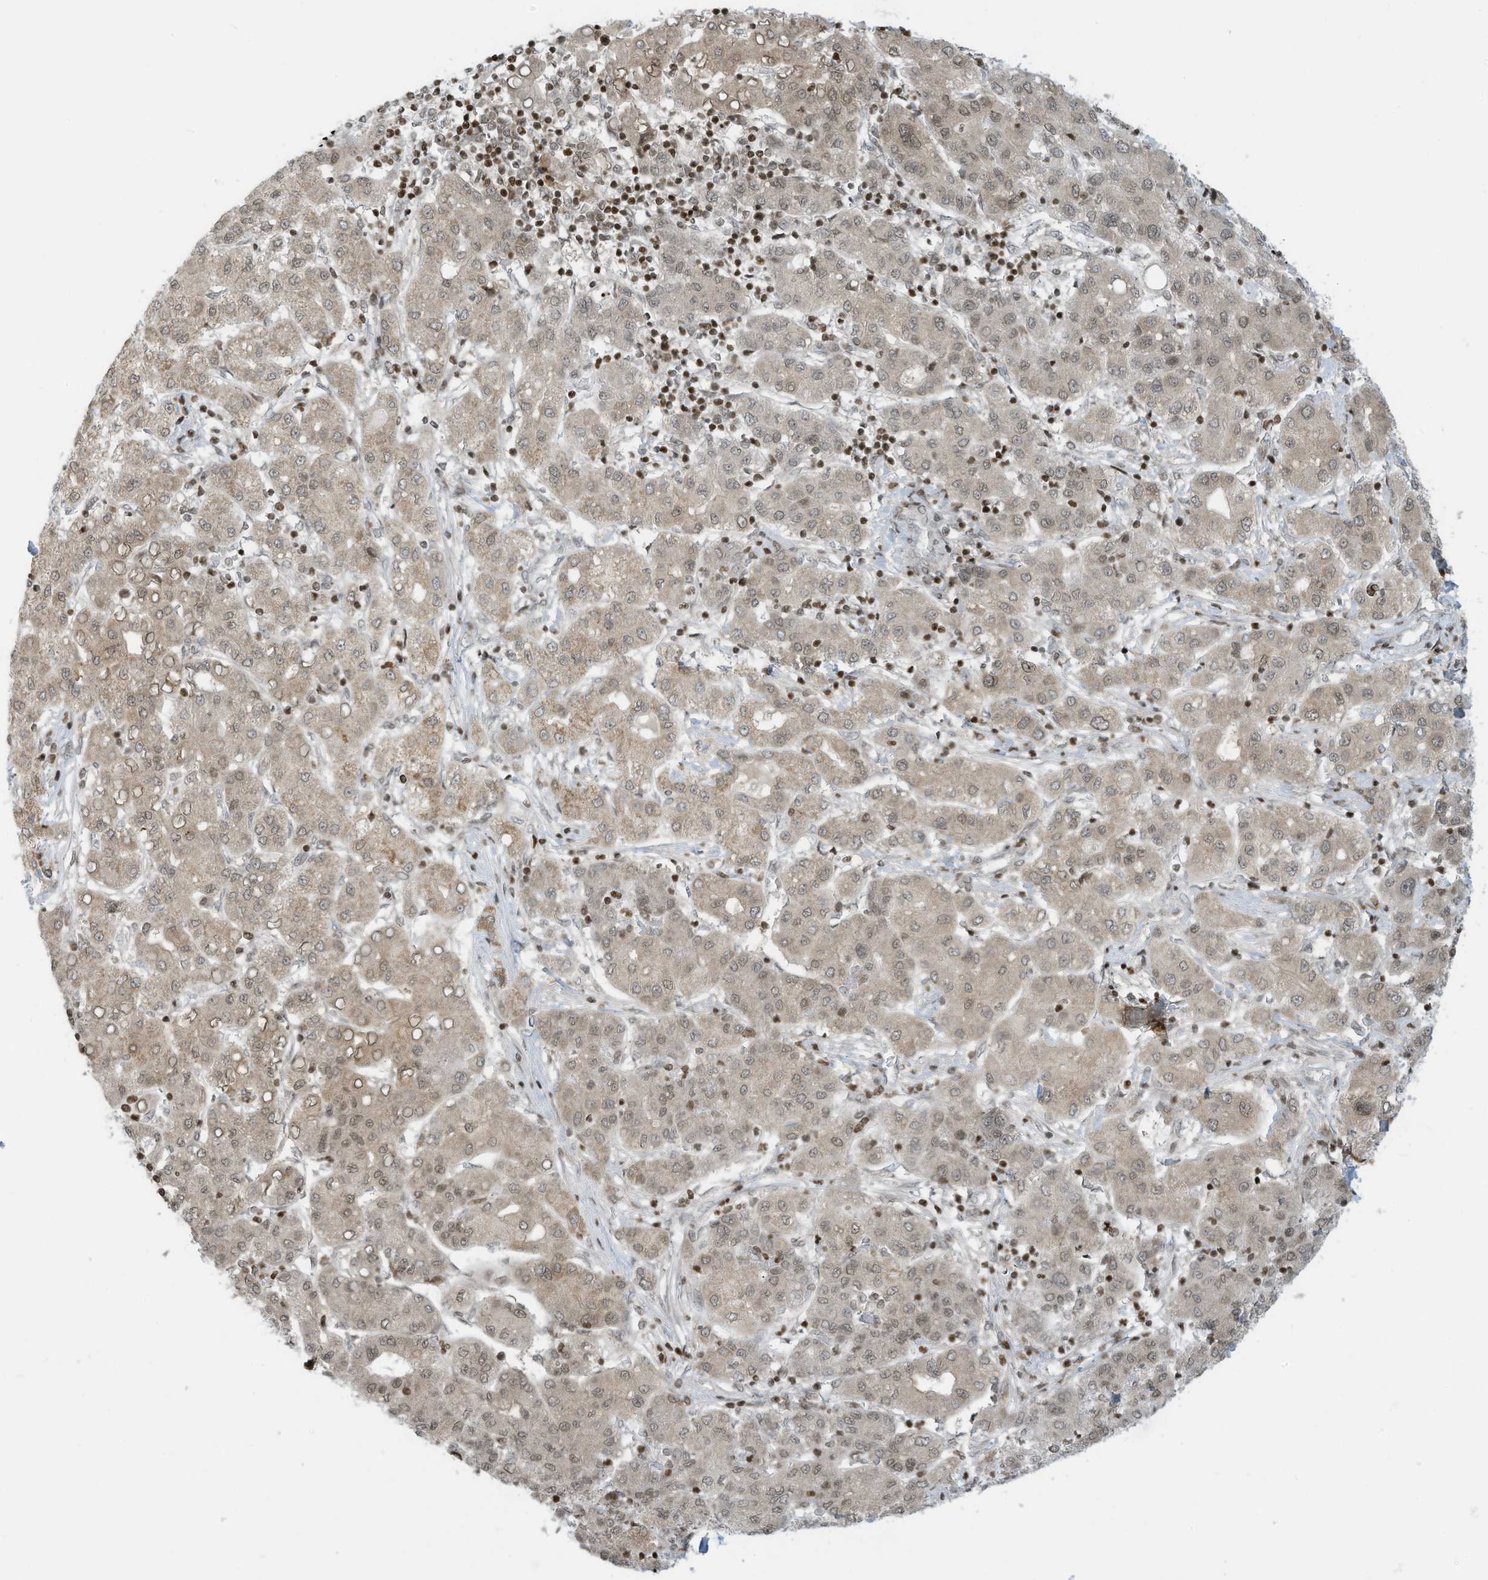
{"staining": {"intensity": "weak", "quantity": ">75%", "location": "cytoplasmic/membranous,nuclear"}, "tissue": "liver cancer", "cell_type": "Tumor cells", "image_type": "cancer", "snomed": [{"axis": "morphology", "description": "Carcinoma, Hepatocellular, NOS"}, {"axis": "topography", "description": "Liver"}], "caption": "Immunohistochemical staining of hepatocellular carcinoma (liver) demonstrates weak cytoplasmic/membranous and nuclear protein expression in about >75% of tumor cells. The staining was performed using DAB to visualize the protein expression in brown, while the nuclei were stained in blue with hematoxylin (Magnification: 20x).", "gene": "ADI1", "patient": {"sex": "male", "age": 65}}